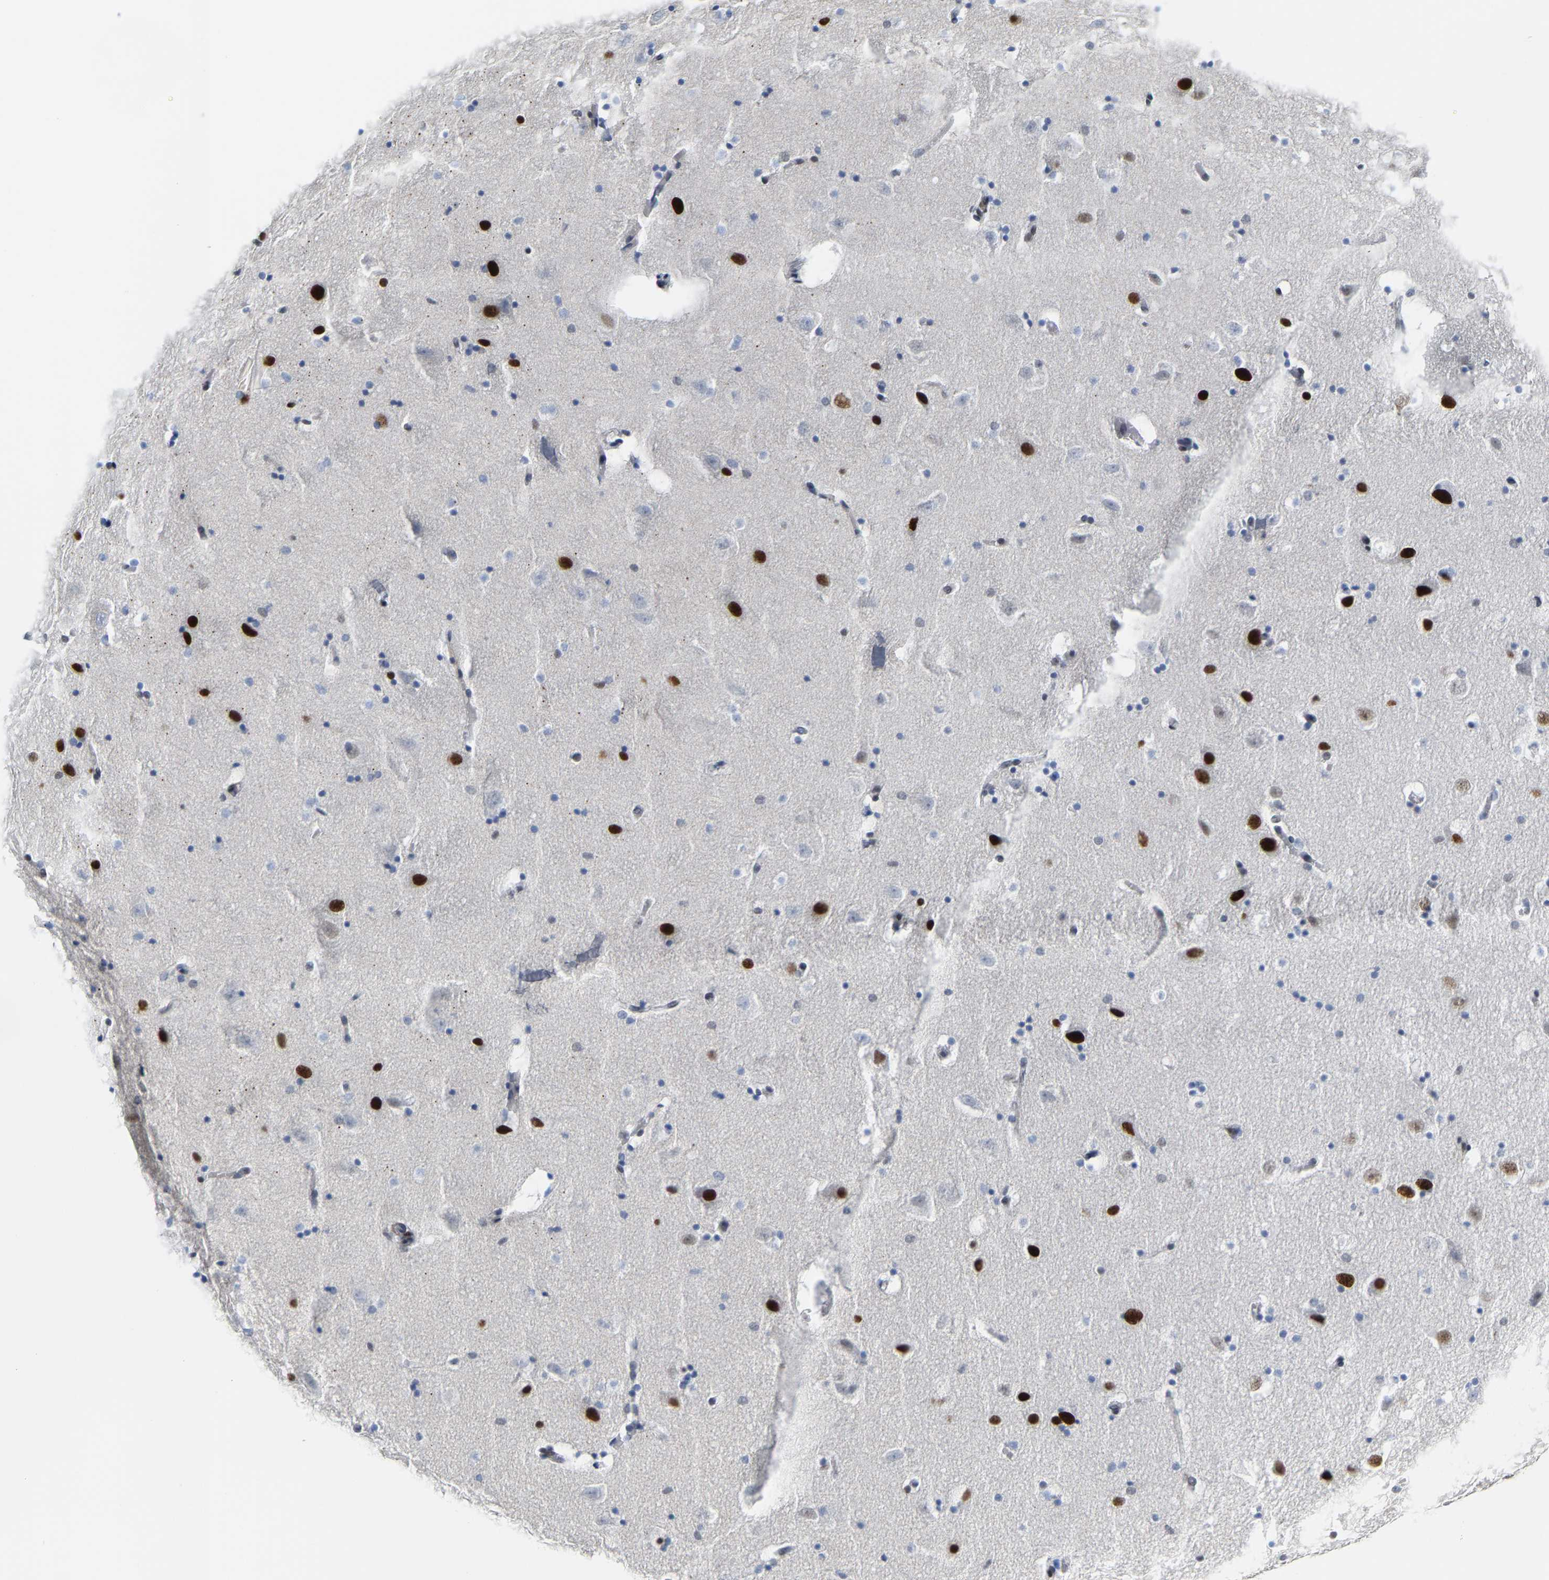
{"staining": {"intensity": "strong", "quantity": "25%-75%", "location": "nuclear"}, "tissue": "hippocampus", "cell_type": "Glial cells", "image_type": "normal", "snomed": [{"axis": "morphology", "description": "Normal tissue, NOS"}, {"axis": "topography", "description": "Hippocampus"}], "caption": "Immunohistochemical staining of benign human hippocampus exhibits strong nuclear protein expression in about 25%-75% of glial cells. Using DAB (brown) and hematoxylin (blue) stains, captured at high magnification using brightfield microscopy.", "gene": "FAM180A", "patient": {"sex": "male", "age": 45}}